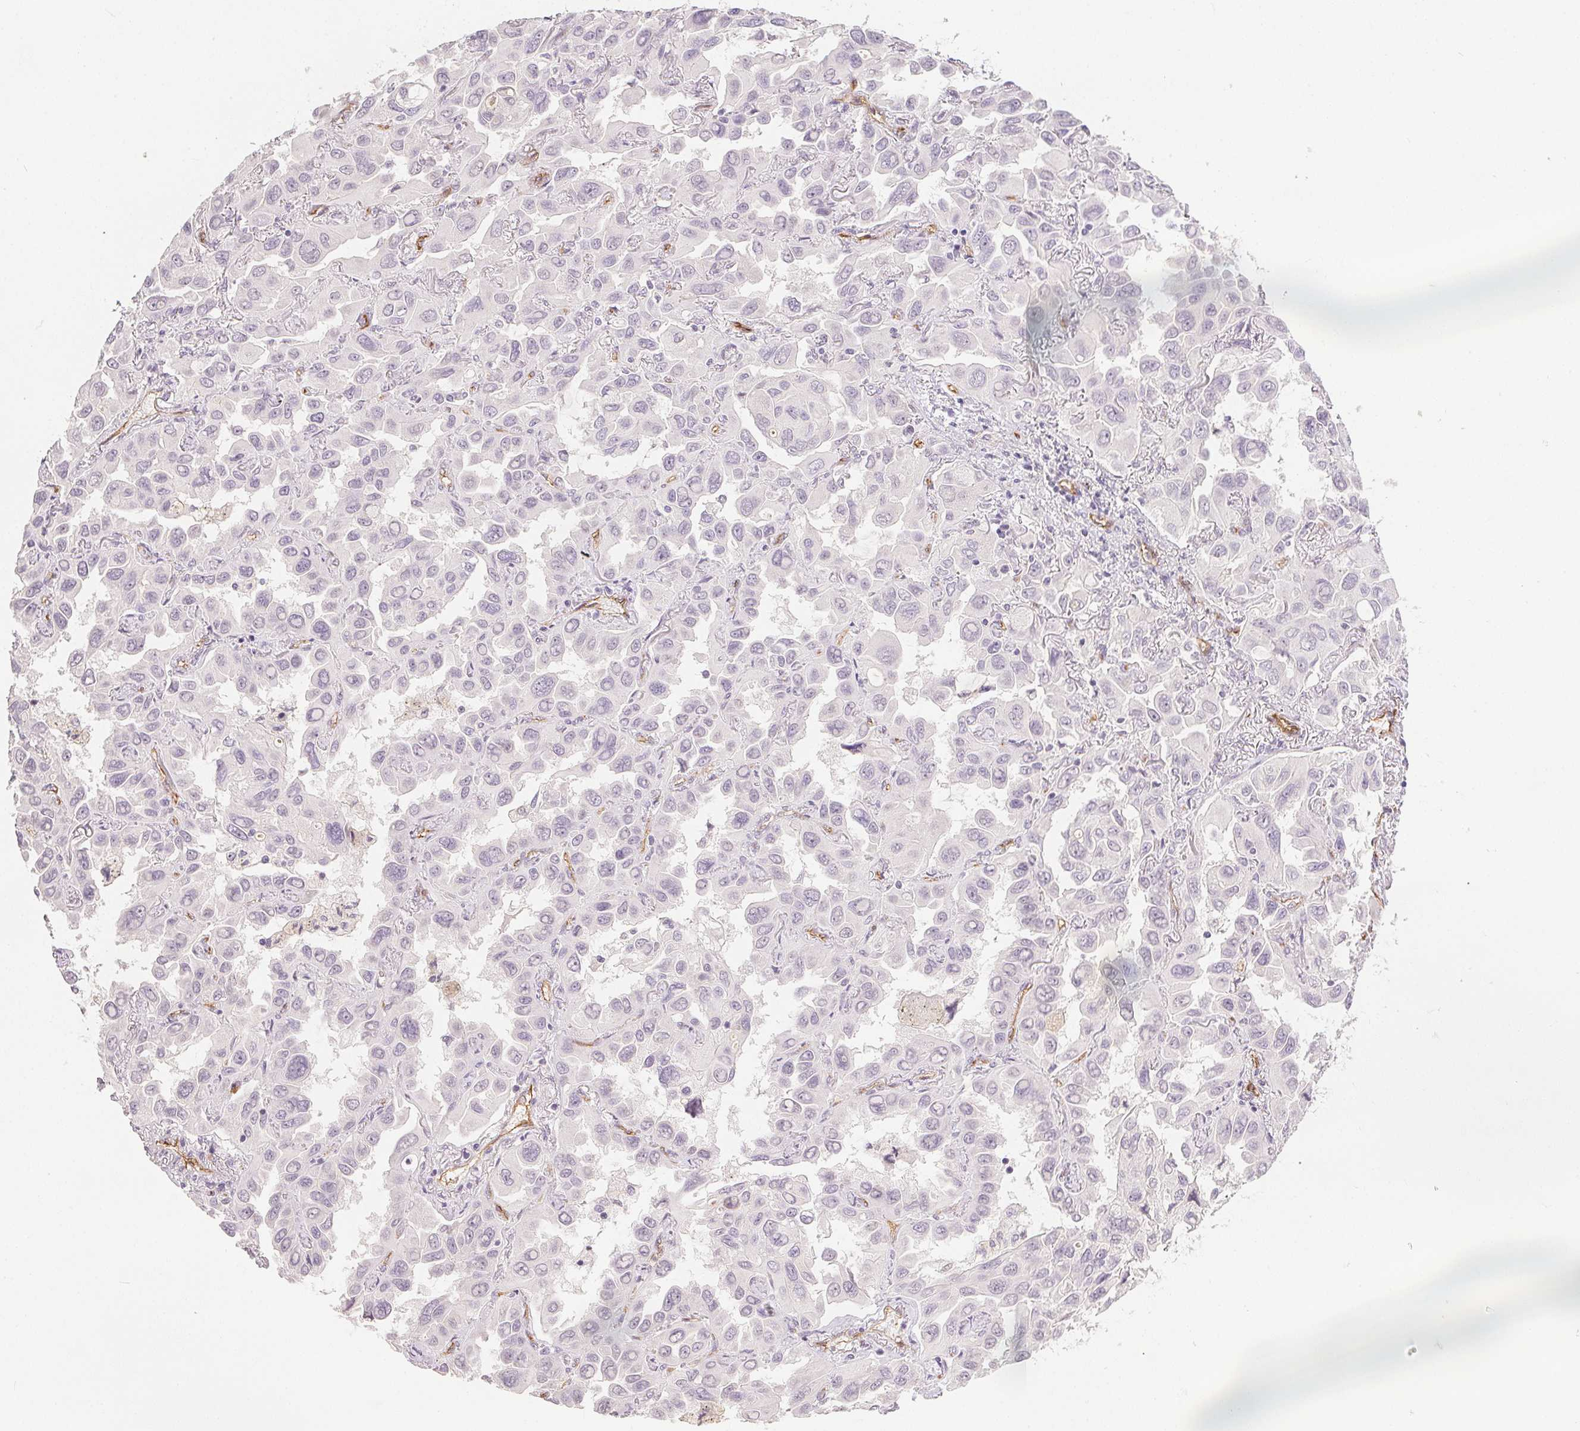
{"staining": {"intensity": "negative", "quantity": "none", "location": "none"}, "tissue": "lung cancer", "cell_type": "Tumor cells", "image_type": "cancer", "snomed": [{"axis": "morphology", "description": "Adenocarcinoma, NOS"}, {"axis": "topography", "description": "Lung"}], "caption": "Immunohistochemistry (IHC) histopathology image of adenocarcinoma (lung) stained for a protein (brown), which shows no staining in tumor cells.", "gene": "PODXL", "patient": {"sex": "male", "age": 64}}